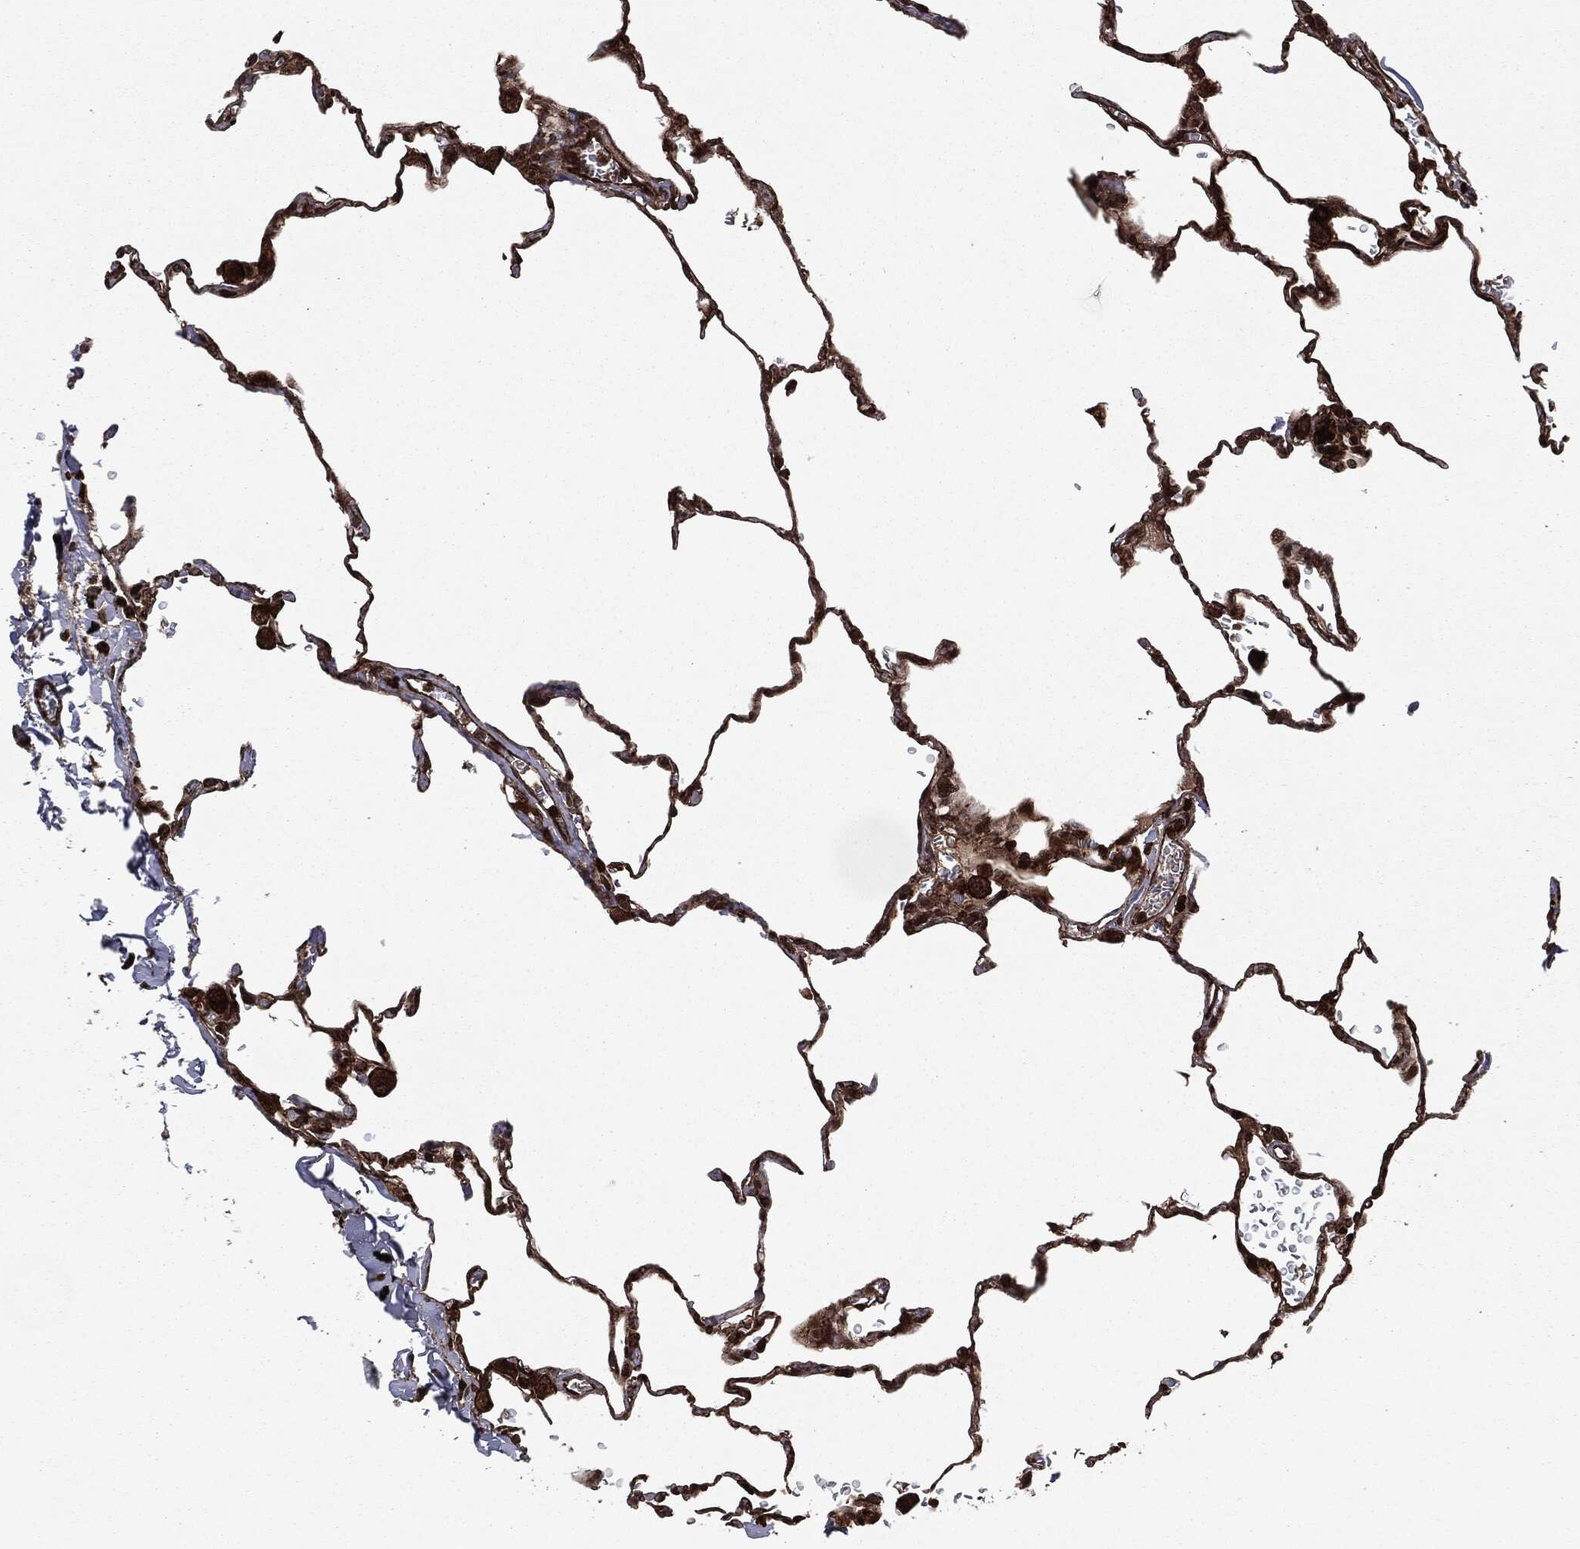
{"staining": {"intensity": "strong", "quantity": ">75%", "location": "cytoplasmic/membranous,nuclear"}, "tissue": "lung", "cell_type": "Alveolar cells", "image_type": "normal", "snomed": [{"axis": "morphology", "description": "Normal tissue, NOS"}, {"axis": "morphology", "description": "Adenocarcinoma, metastatic, NOS"}, {"axis": "topography", "description": "Lung"}], "caption": "Strong cytoplasmic/membranous,nuclear expression for a protein is present in approximately >75% of alveolar cells of benign lung using IHC.", "gene": "CARD6", "patient": {"sex": "male", "age": 45}}